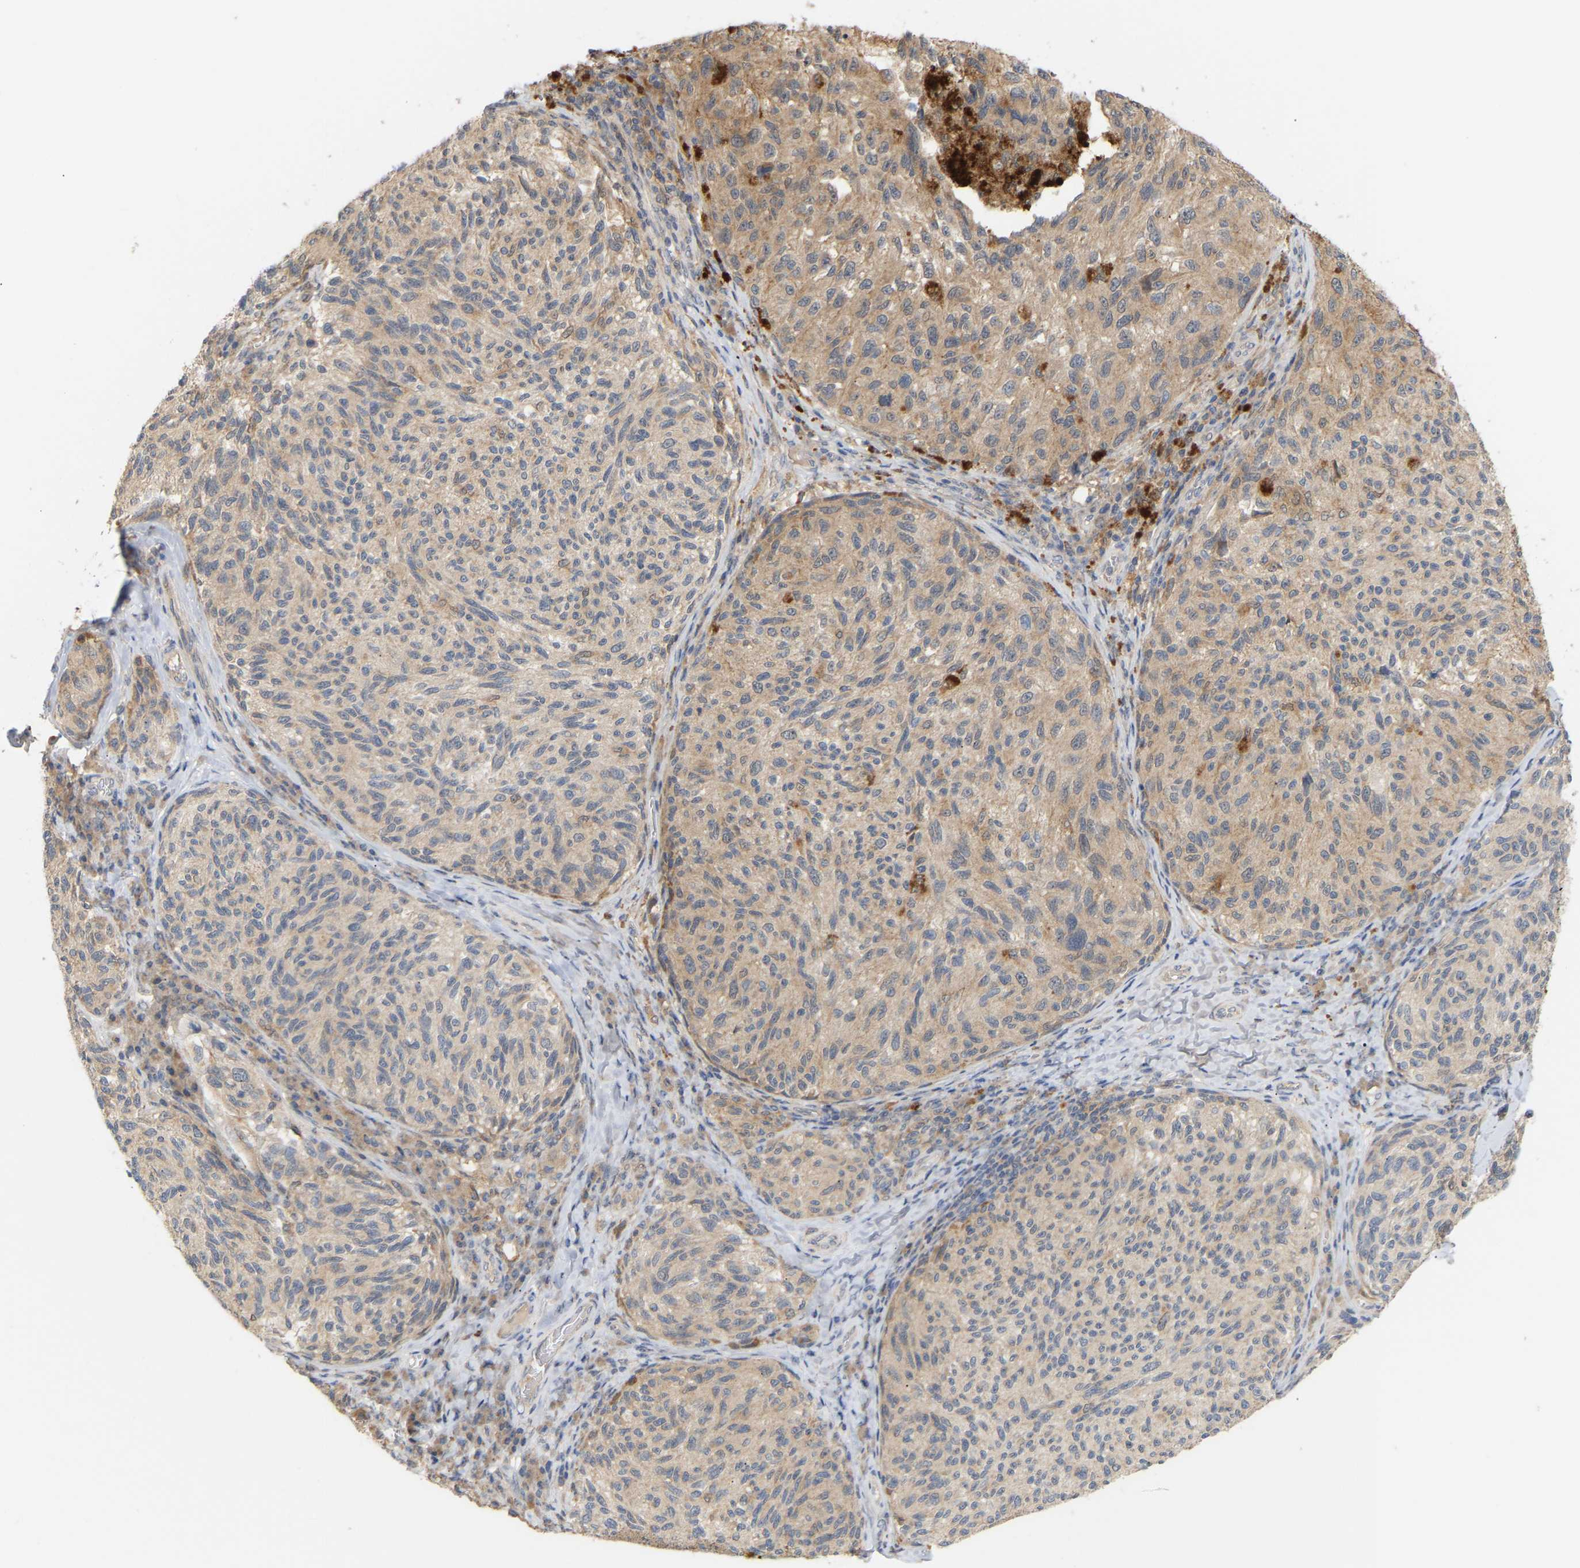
{"staining": {"intensity": "weak", "quantity": ">75%", "location": "cytoplasmic/membranous"}, "tissue": "melanoma", "cell_type": "Tumor cells", "image_type": "cancer", "snomed": [{"axis": "morphology", "description": "Malignant melanoma, NOS"}, {"axis": "topography", "description": "Skin"}], "caption": "A histopathology image of melanoma stained for a protein displays weak cytoplasmic/membranous brown staining in tumor cells.", "gene": "TPMT", "patient": {"sex": "female", "age": 73}}